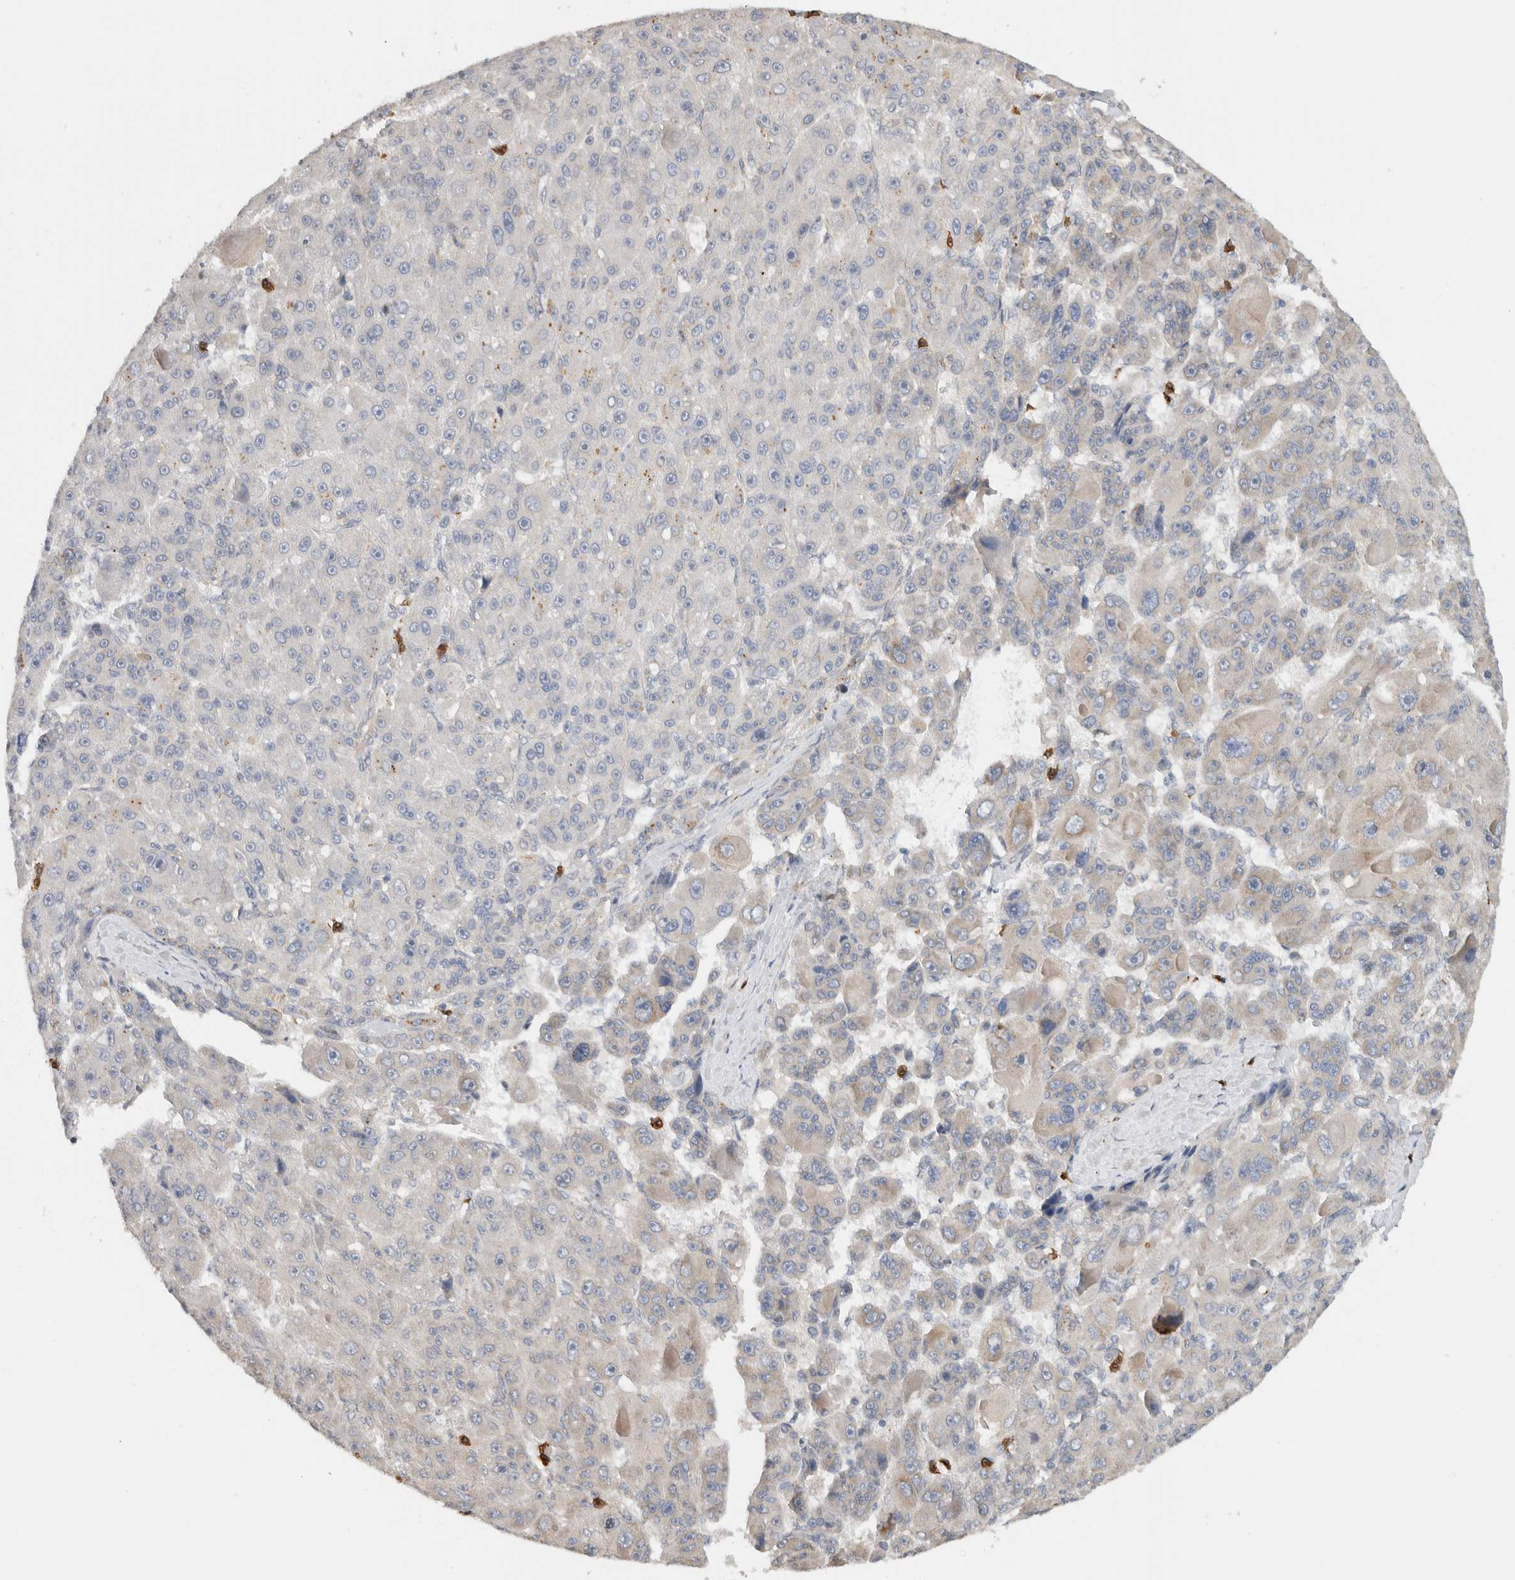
{"staining": {"intensity": "negative", "quantity": "none", "location": "none"}, "tissue": "liver cancer", "cell_type": "Tumor cells", "image_type": "cancer", "snomed": [{"axis": "morphology", "description": "Carcinoma, Hepatocellular, NOS"}, {"axis": "topography", "description": "Liver"}], "caption": "This is a micrograph of immunohistochemistry staining of liver cancer (hepatocellular carcinoma), which shows no positivity in tumor cells.", "gene": "PUM1", "patient": {"sex": "male", "age": 76}}